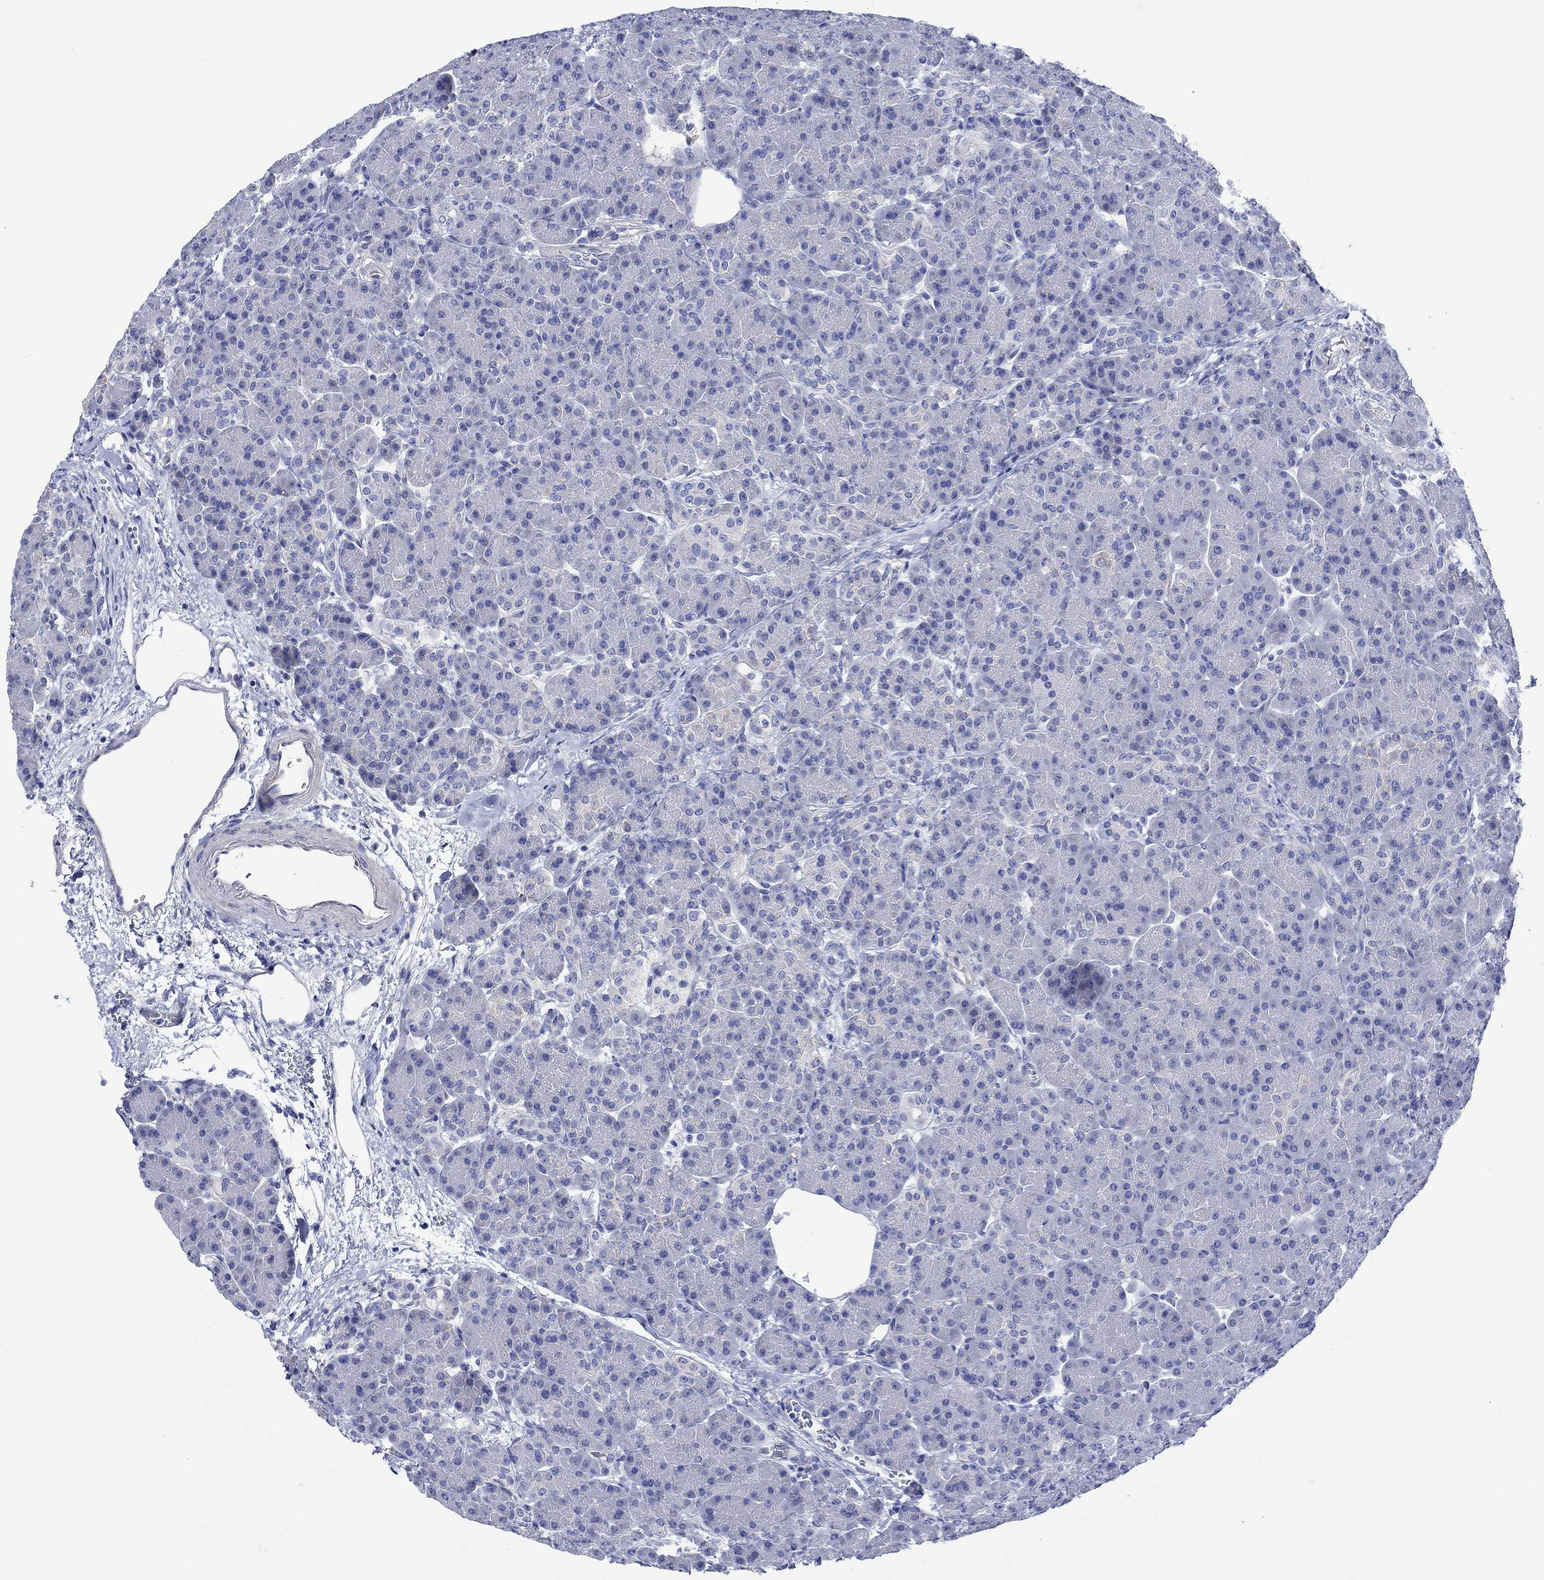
{"staining": {"intensity": "negative", "quantity": "none", "location": "none"}, "tissue": "pancreas", "cell_type": "Exocrine glandular cells", "image_type": "normal", "snomed": [{"axis": "morphology", "description": "Normal tissue, NOS"}, {"axis": "topography", "description": "Pancreas"}], "caption": "Protein analysis of unremarkable pancreas shows no significant positivity in exocrine glandular cells.", "gene": "HARBI1", "patient": {"sex": "female", "age": 63}}